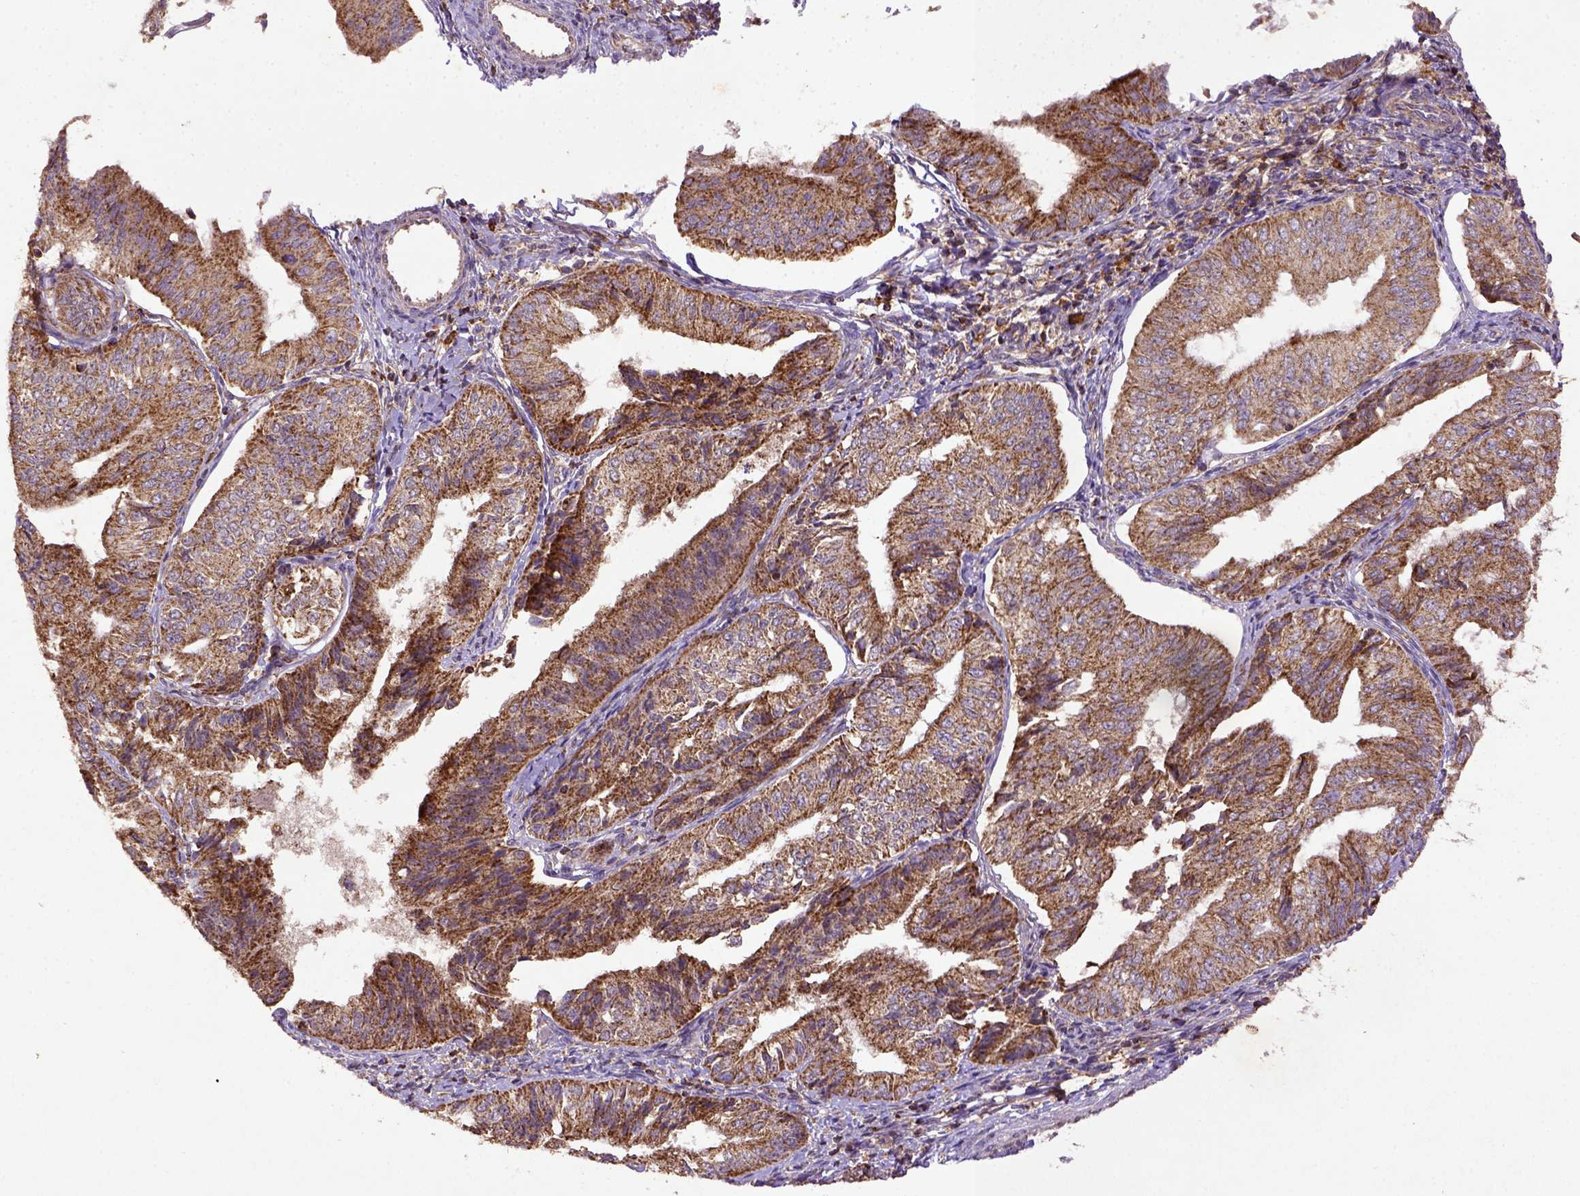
{"staining": {"intensity": "strong", "quantity": ">75%", "location": "cytoplasmic/membranous"}, "tissue": "endometrial cancer", "cell_type": "Tumor cells", "image_type": "cancer", "snomed": [{"axis": "morphology", "description": "Adenocarcinoma, NOS"}, {"axis": "topography", "description": "Endometrium"}], "caption": "Immunohistochemical staining of human endometrial cancer (adenocarcinoma) exhibits strong cytoplasmic/membranous protein staining in about >75% of tumor cells.", "gene": "MT-CO1", "patient": {"sex": "female", "age": 58}}